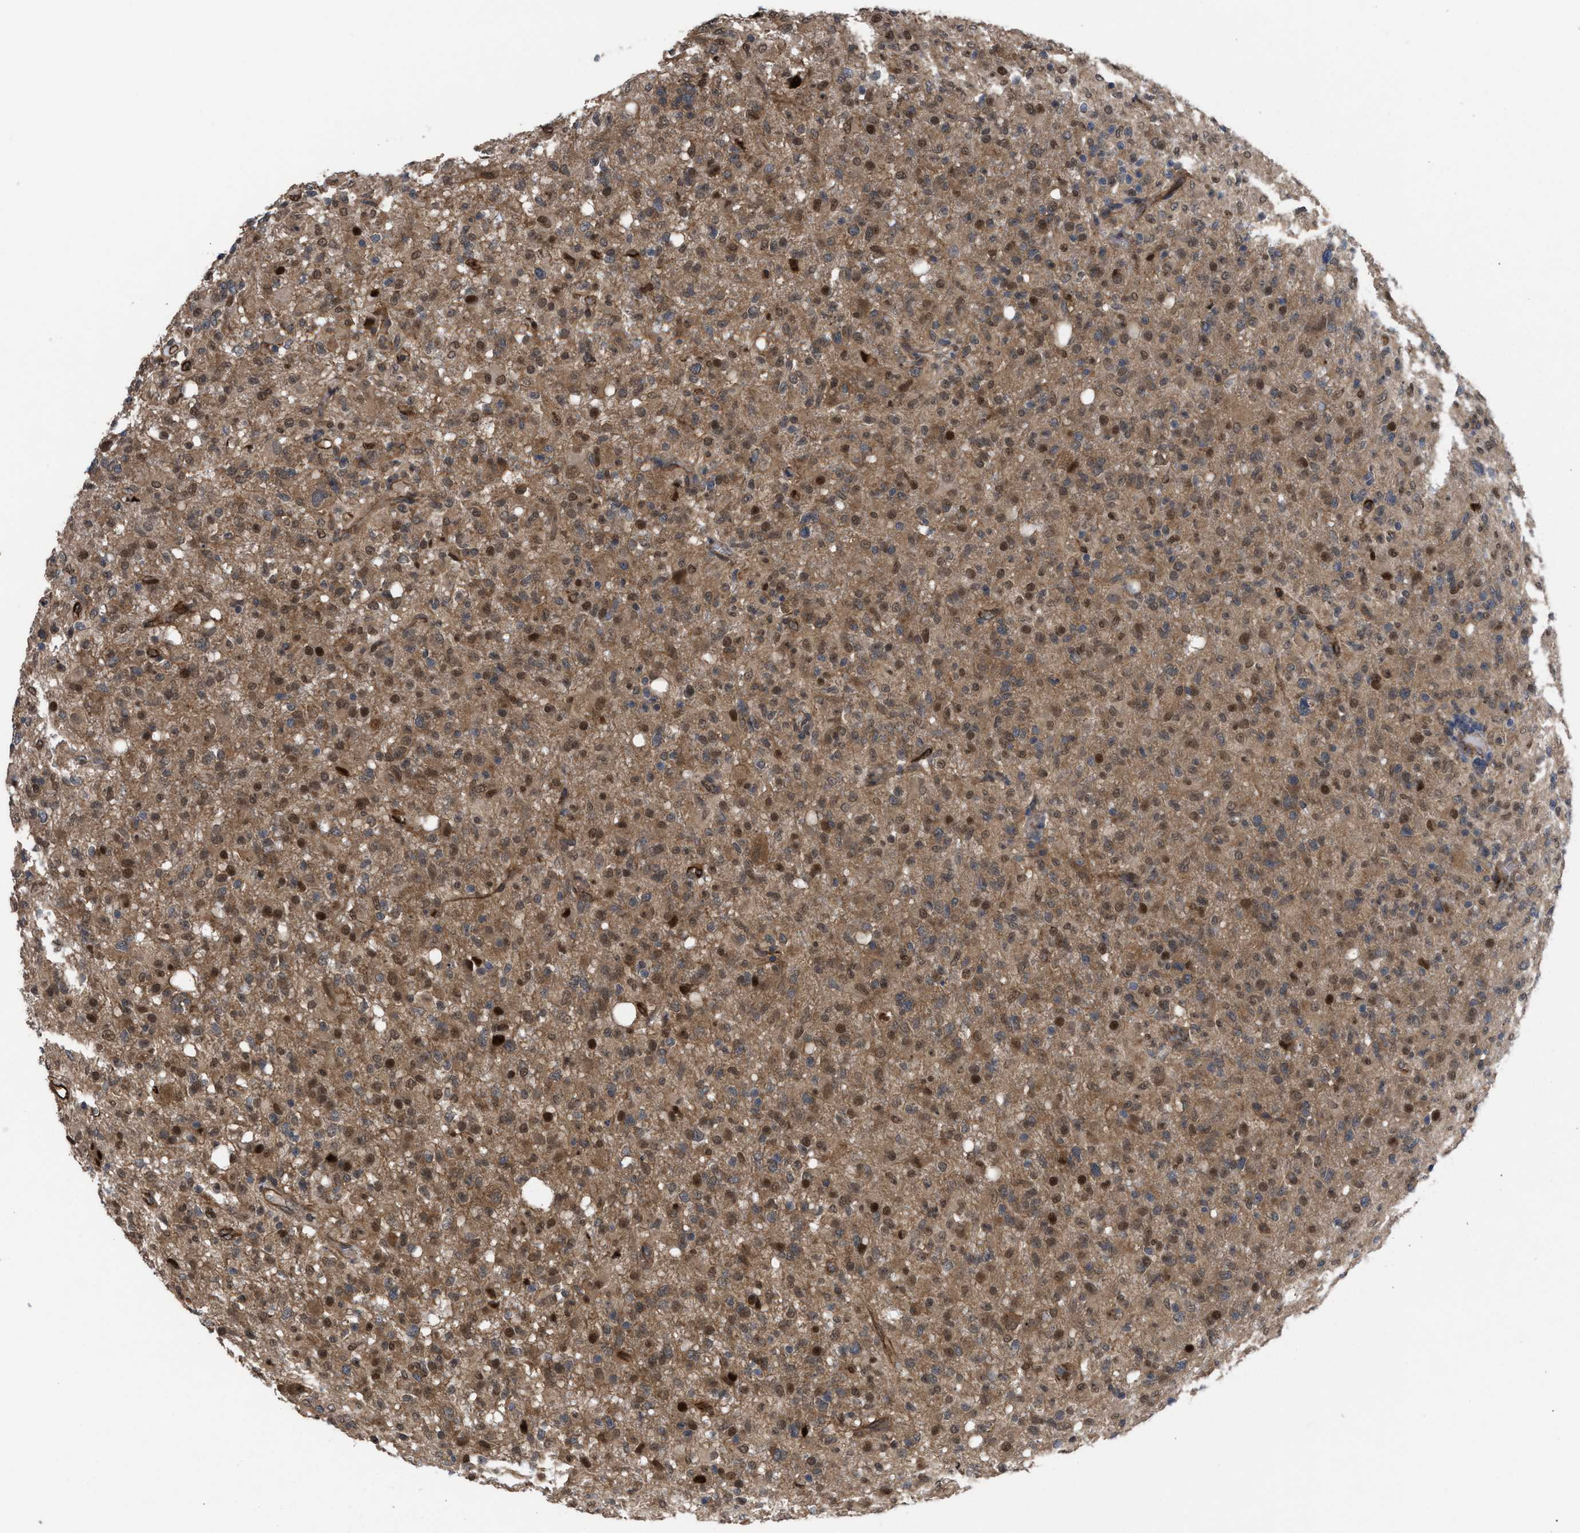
{"staining": {"intensity": "moderate", "quantity": "25%-75%", "location": "cytoplasmic/membranous,nuclear"}, "tissue": "glioma", "cell_type": "Tumor cells", "image_type": "cancer", "snomed": [{"axis": "morphology", "description": "Glioma, malignant, High grade"}, {"axis": "topography", "description": "Brain"}], "caption": "Moderate cytoplasmic/membranous and nuclear positivity is seen in about 25%-75% of tumor cells in high-grade glioma (malignant).", "gene": "TP53BP2", "patient": {"sex": "female", "age": 57}}